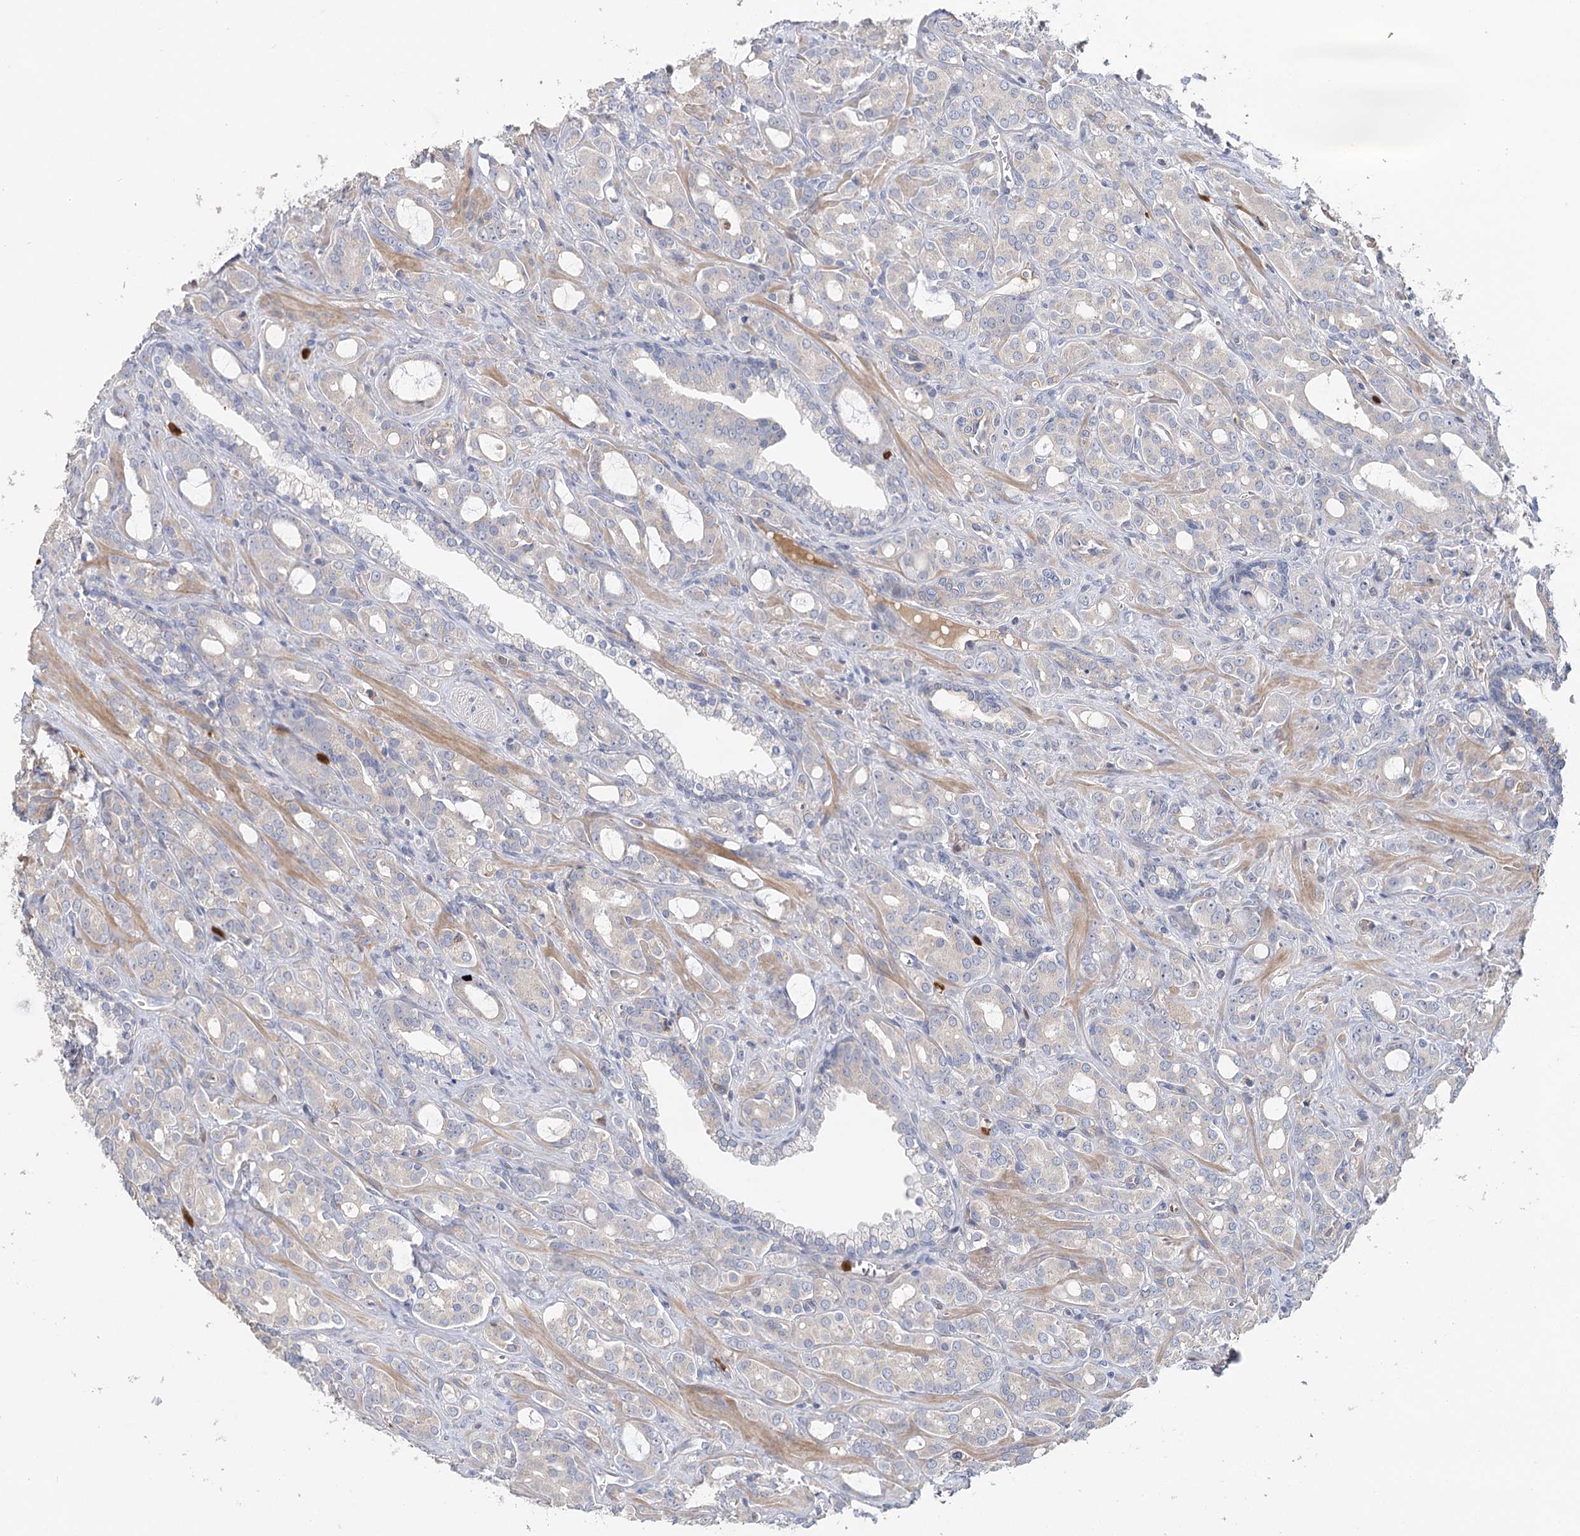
{"staining": {"intensity": "negative", "quantity": "none", "location": "none"}, "tissue": "prostate cancer", "cell_type": "Tumor cells", "image_type": "cancer", "snomed": [{"axis": "morphology", "description": "Adenocarcinoma, High grade"}, {"axis": "topography", "description": "Prostate"}], "caption": "The photomicrograph exhibits no significant staining in tumor cells of prostate cancer (high-grade adenocarcinoma).", "gene": "EPB41L5", "patient": {"sex": "male", "age": 72}}